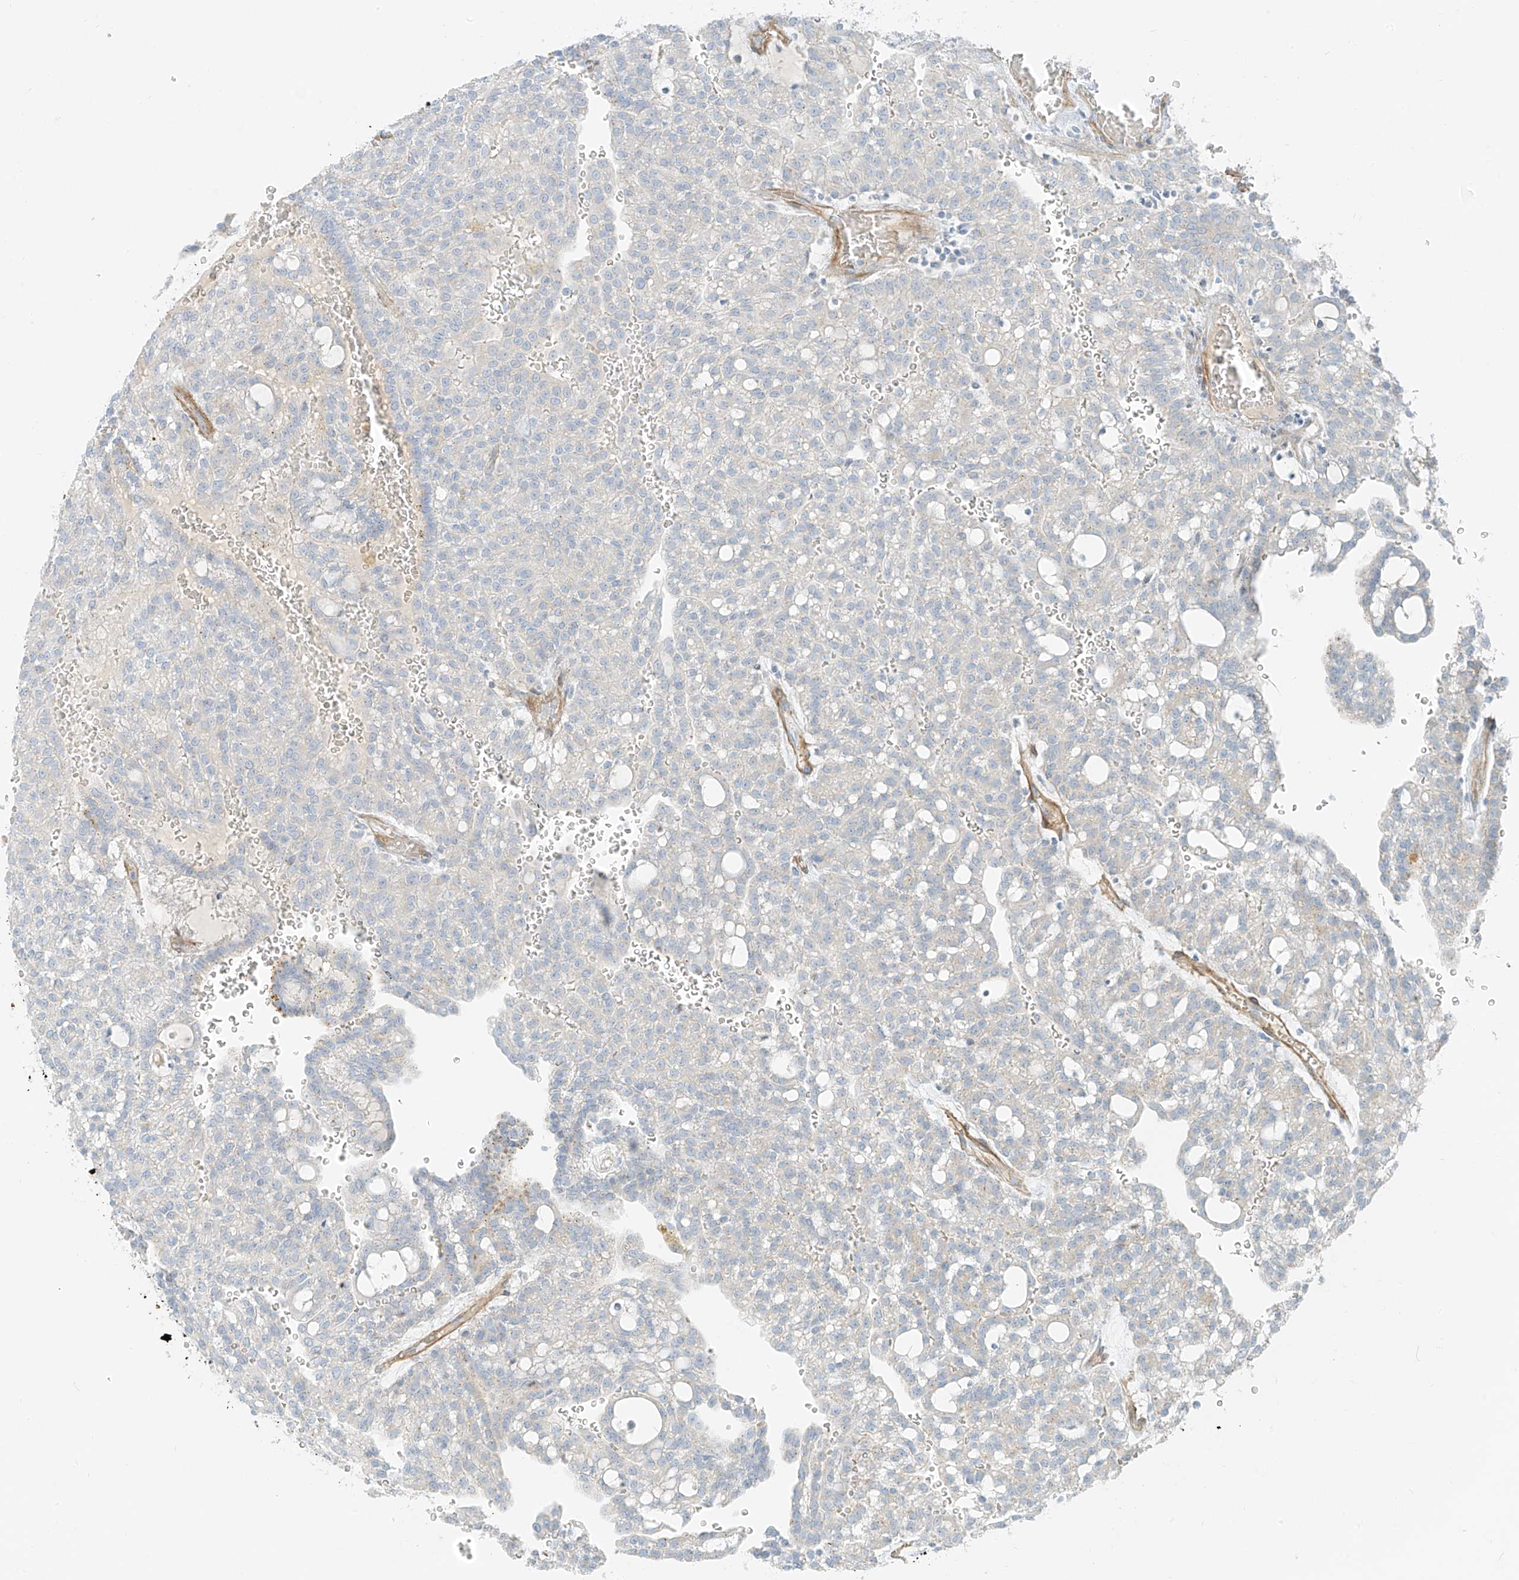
{"staining": {"intensity": "negative", "quantity": "none", "location": "none"}, "tissue": "renal cancer", "cell_type": "Tumor cells", "image_type": "cancer", "snomed": [{"axis": "morphology", "description": "Adenocarcinoma, NOS"}, {"axis": "topography", "description": "Kidney"}], "caption": "A high-resolution micrograph shows IHC staining of renal cancer, which exhibits no significant staining in tumor cells.", "gene": "SMCP", "patient": {"sex": "male", "age": 63}}